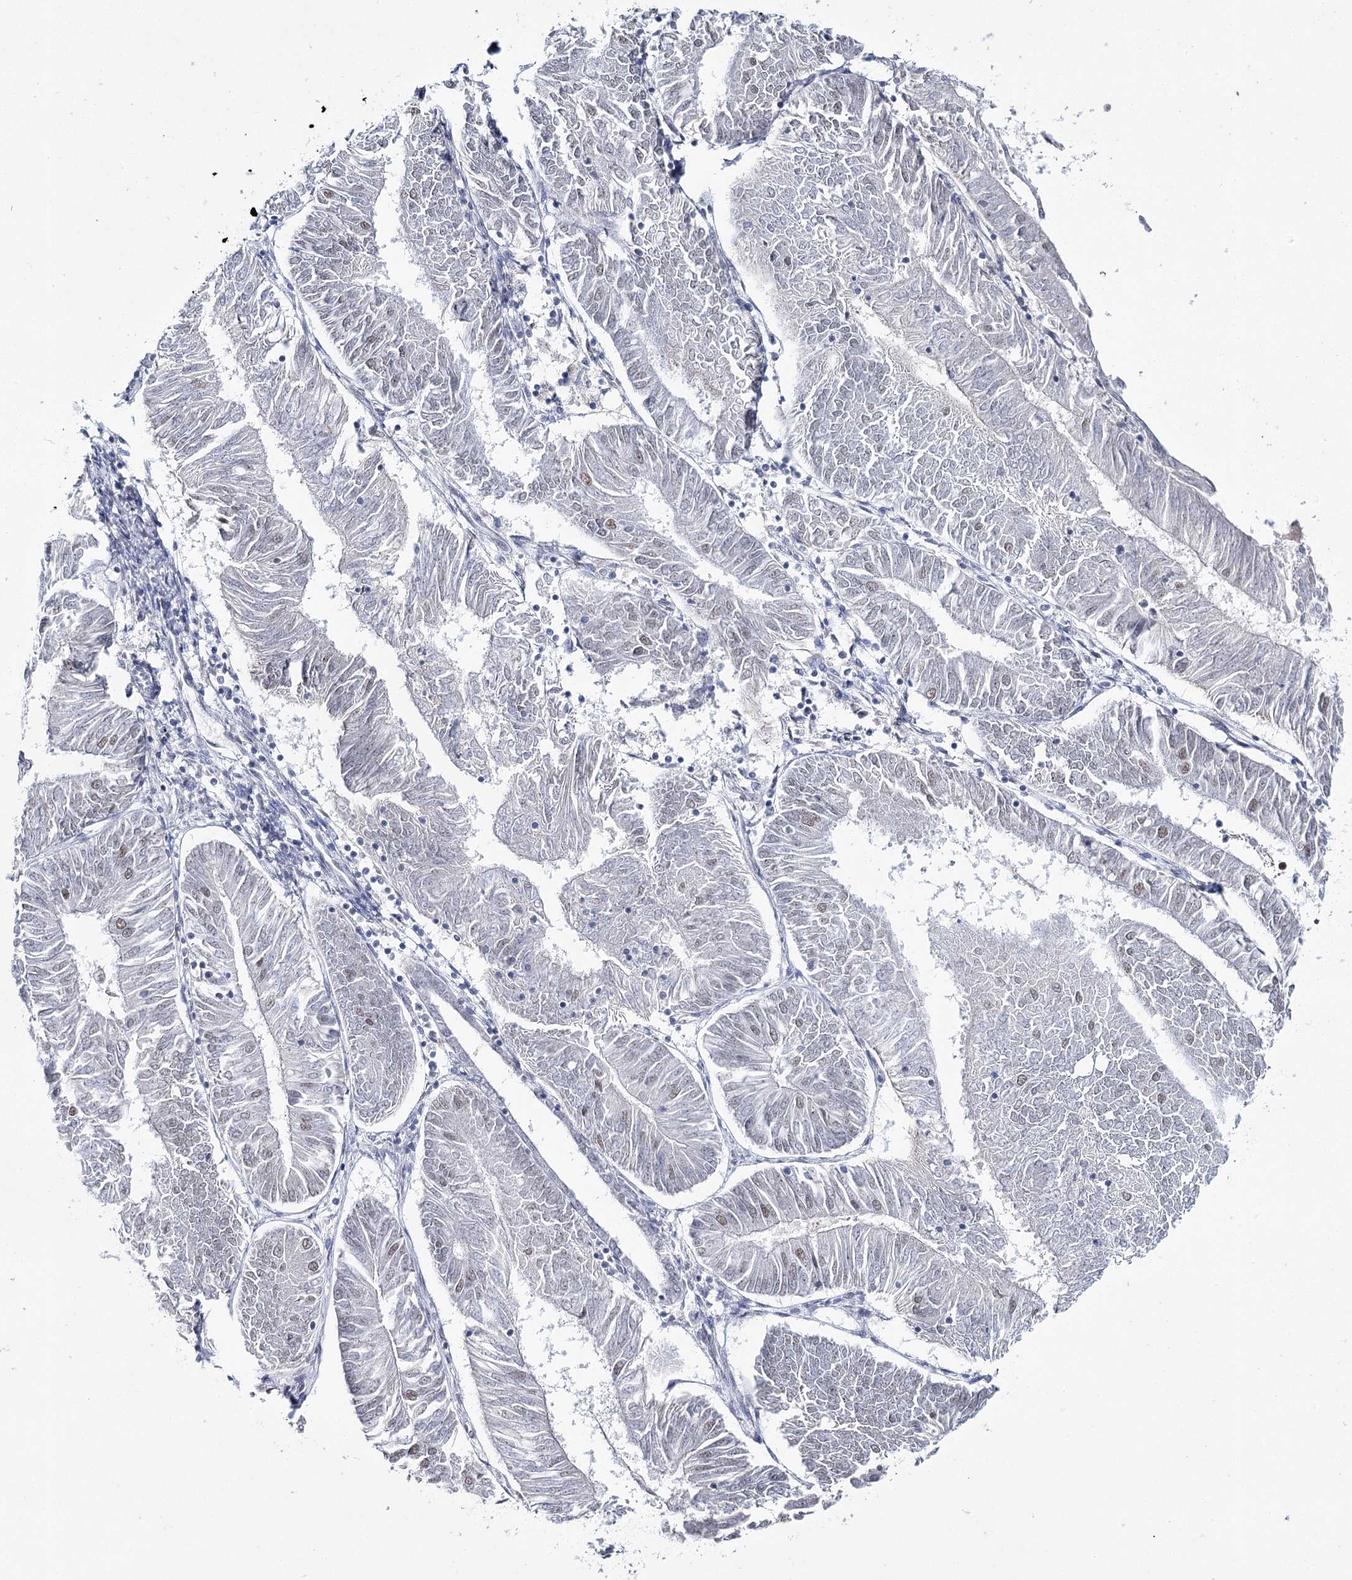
{"staining": {"intensity": "moderate", "quantity": "<25%", "location": "nuclear"}, "tissue": "endometrial cancer", "cell_type": "Tumor cells", "image_type": "cancer", "snomed": [{"axis": "morphology", "description": "Adenocarcinoma, NOS"}, {"axis": "topography", "description": "Endometrium"}], "caption": "Endometrial cancer (adenocarcinoma) tissue displays moderate nuclear expression in about <25% of tumor cells, visualized by immunohistochemistry. Immunohistochemistry stains the protein in brown and the nuclei are stained blue.", "gene": "ZC3H8", "patient": {"sex": "female", "age": 58}}